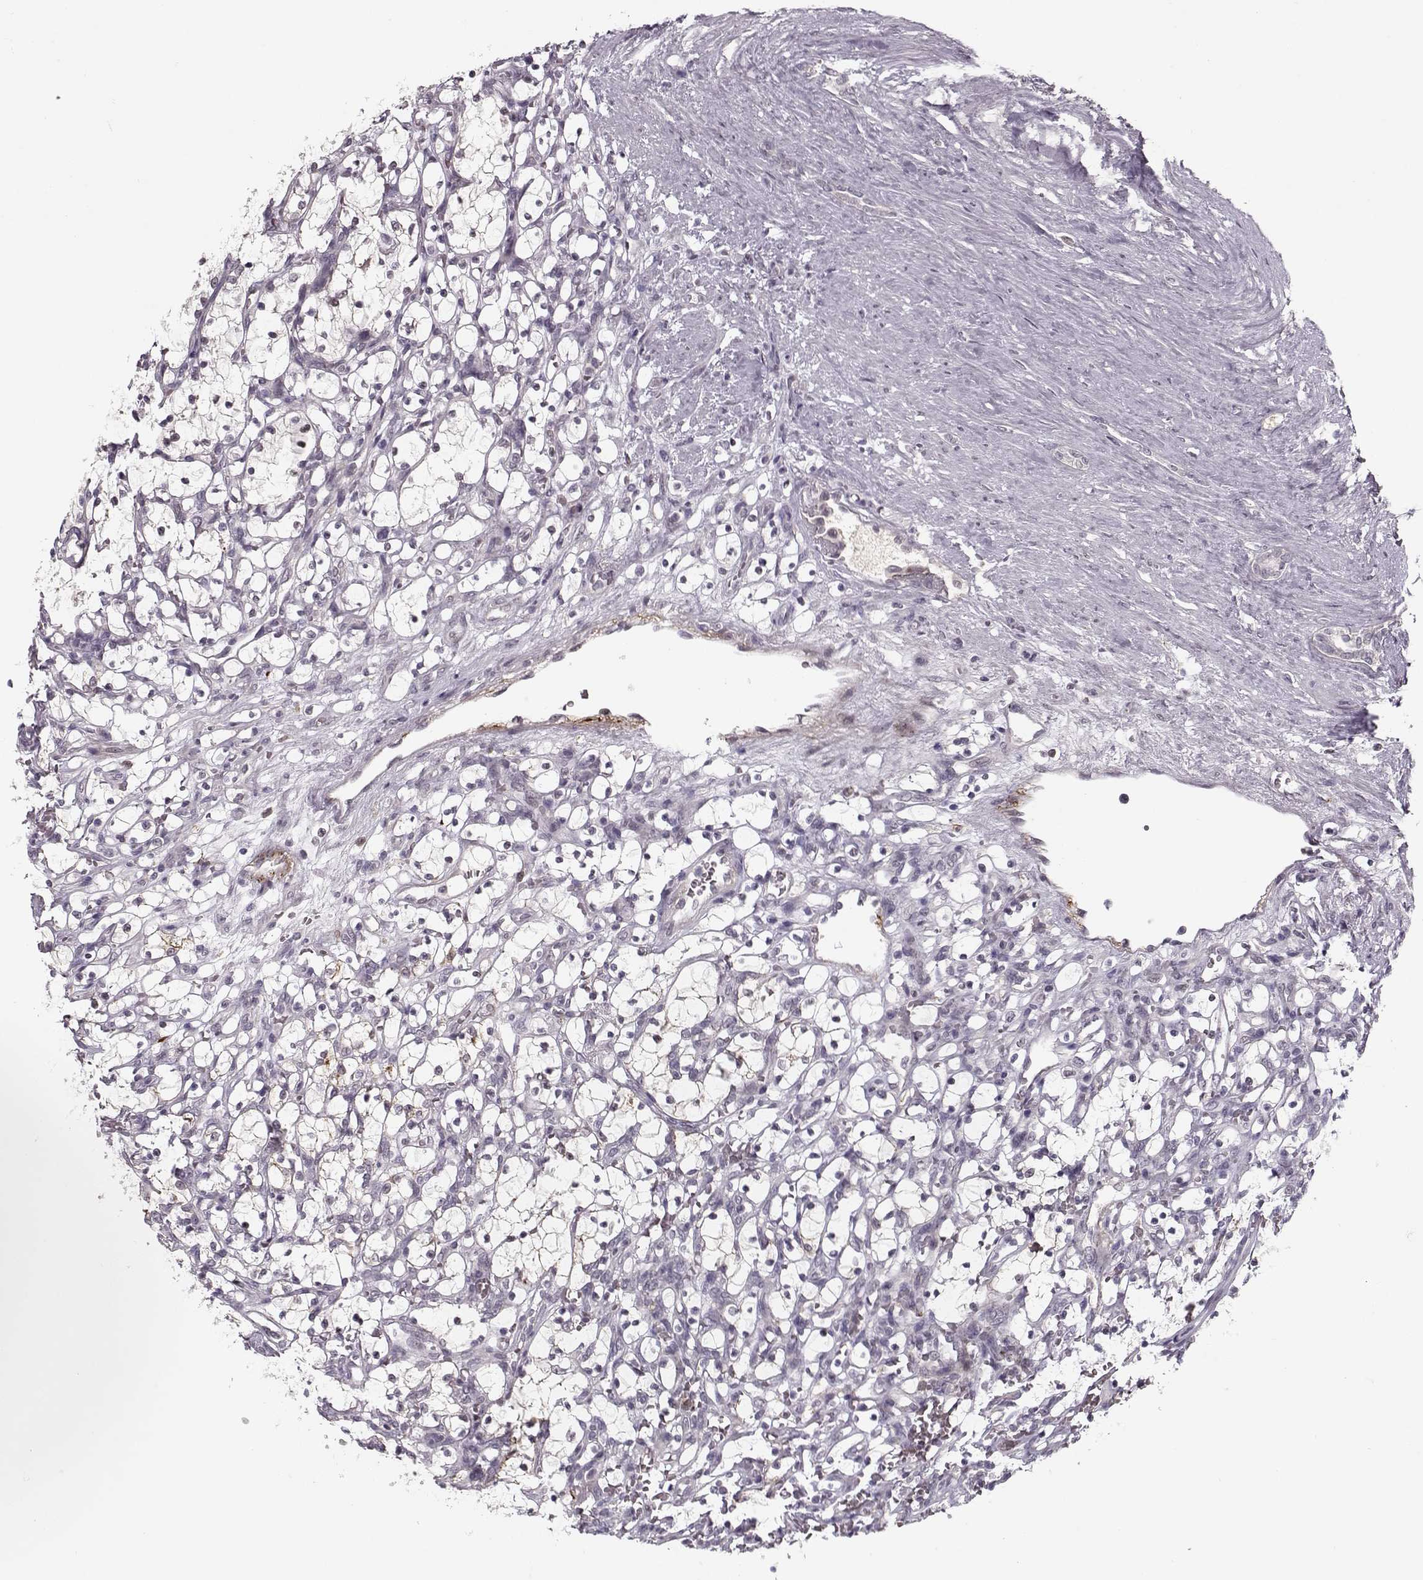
{"staining": {"intensity": "negative", "quantity": "none", "location": "none"}, "tissue": "renal cancer", "cell_type": "Tumor cells", "image_type": "cancer", "snomed": [{"axis": "morphology", "description": "Adenocarcinoma, NOS"}, {"axis": "topography", "description": "Kidney"}], "caption": "The image exhibits no staining of tumor cells in renal cancer (adenocarcinoma). (Stains: DAB (3,3'-diaminobenzidine) immunohistochemistry (IHC) with hematoxylin counter stain, Microscopy: brightfield microscopy at high magnification).", "gene": "DNAI3", "patient": {"sex": "female", "age": 69}}